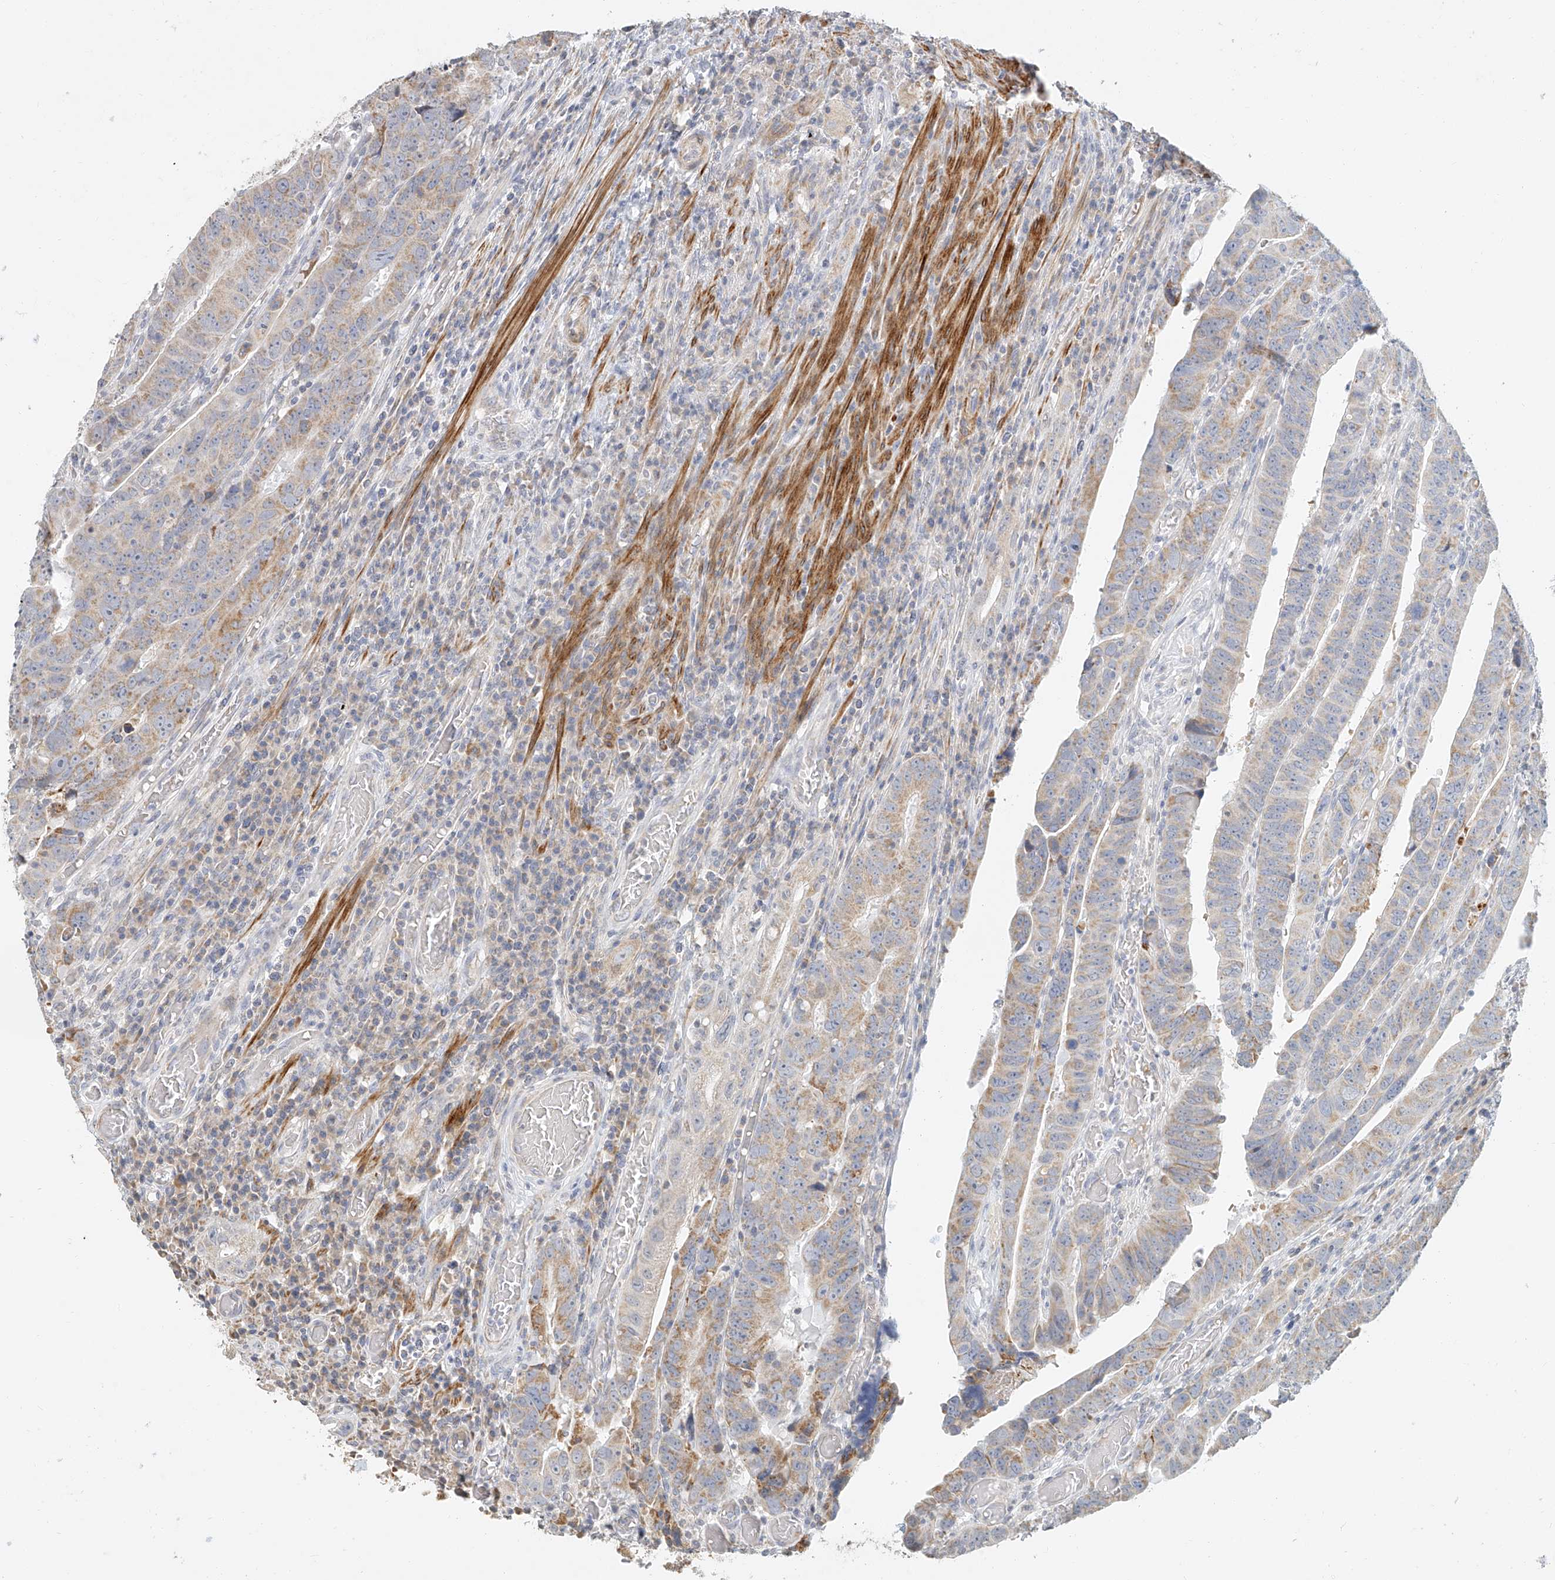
{"staining": {"intensity": "weak", "quantity": "25%-75%", "location": "cytoplasmic/membranous"}, "tissue": "colorectal cancer", "cell_type": "Tumor cells", "image_type": "cancer", "snomed": [{"axis": "morphology", "description": "Normal tissue, NOS"}, {"axis": "morphology", "description": "Adenocarcinoma, NOS"}, {"axis": "topography", "description": "Rectum"}], "caption": "Immunohistochemical staining of colorectal cancer exhibits low levels of weak cytoplasmic/membranous protein staining in approximately 25%-75% of tumor cells.", "gene": "CXorf58", "patient": {"sex": "female", "age": 65}}